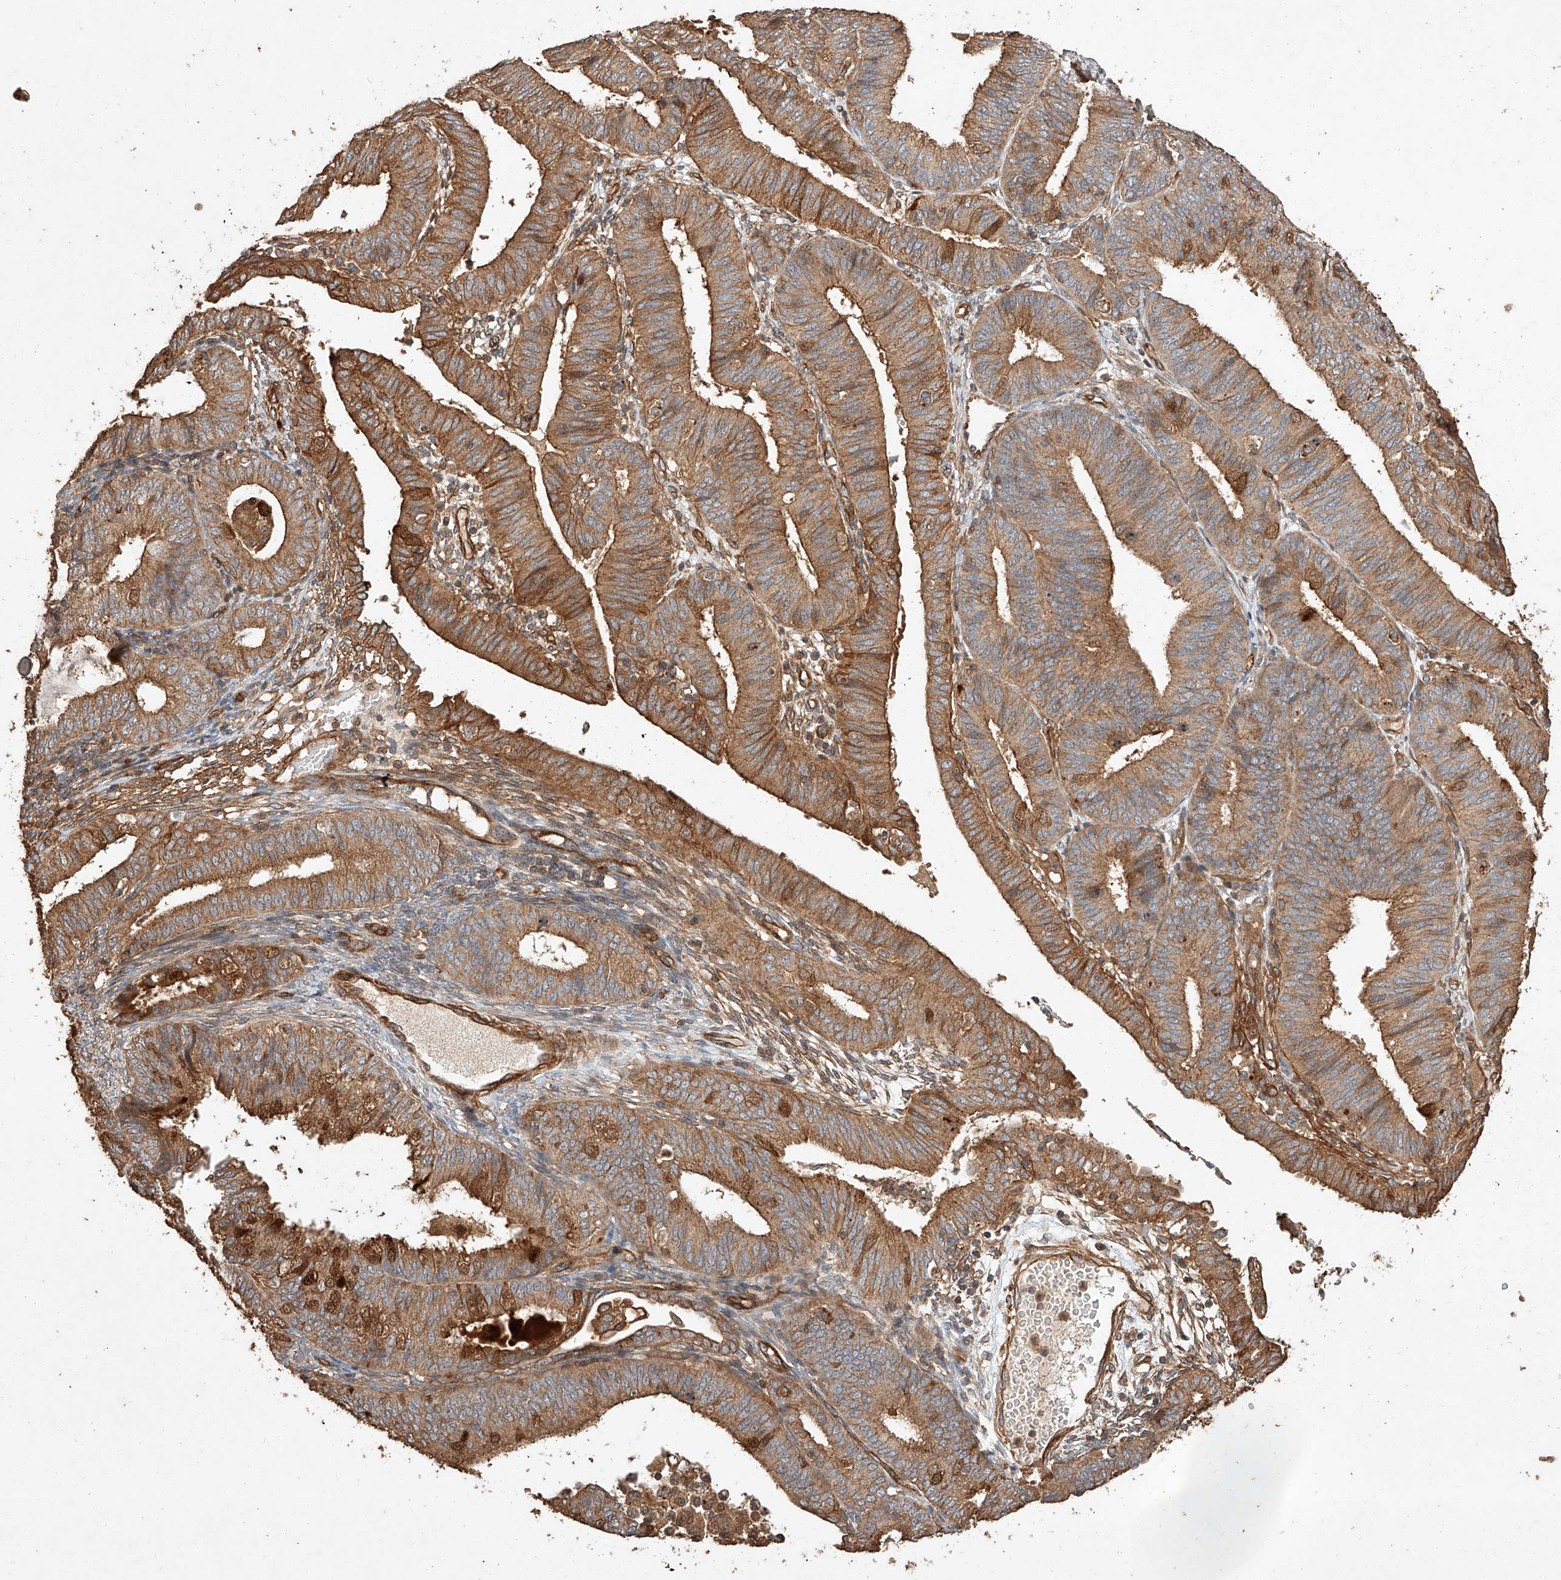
{"staining": {"intensity": "moderate", "quantity": ">75%", "location": "cytoplasmic/membranous"}, "tissue": "endometrial cancer", "cell_type": "Tumor cells", "image_type": "cancer", "snomed": [{"axis": "morphology", "description": "Adenocarcinoma, NOS"}, {"axis": "topography", "description": "Endometrium"}], "caption": "A histopathology image of endometrial cancer (adenocarcinoma) stained for a protein demonstrates moderate cytoplasmic/membranous brown staining in tumor cells.", "gene": "GHDC", "patient": {"sex": "female", "age": 51}}